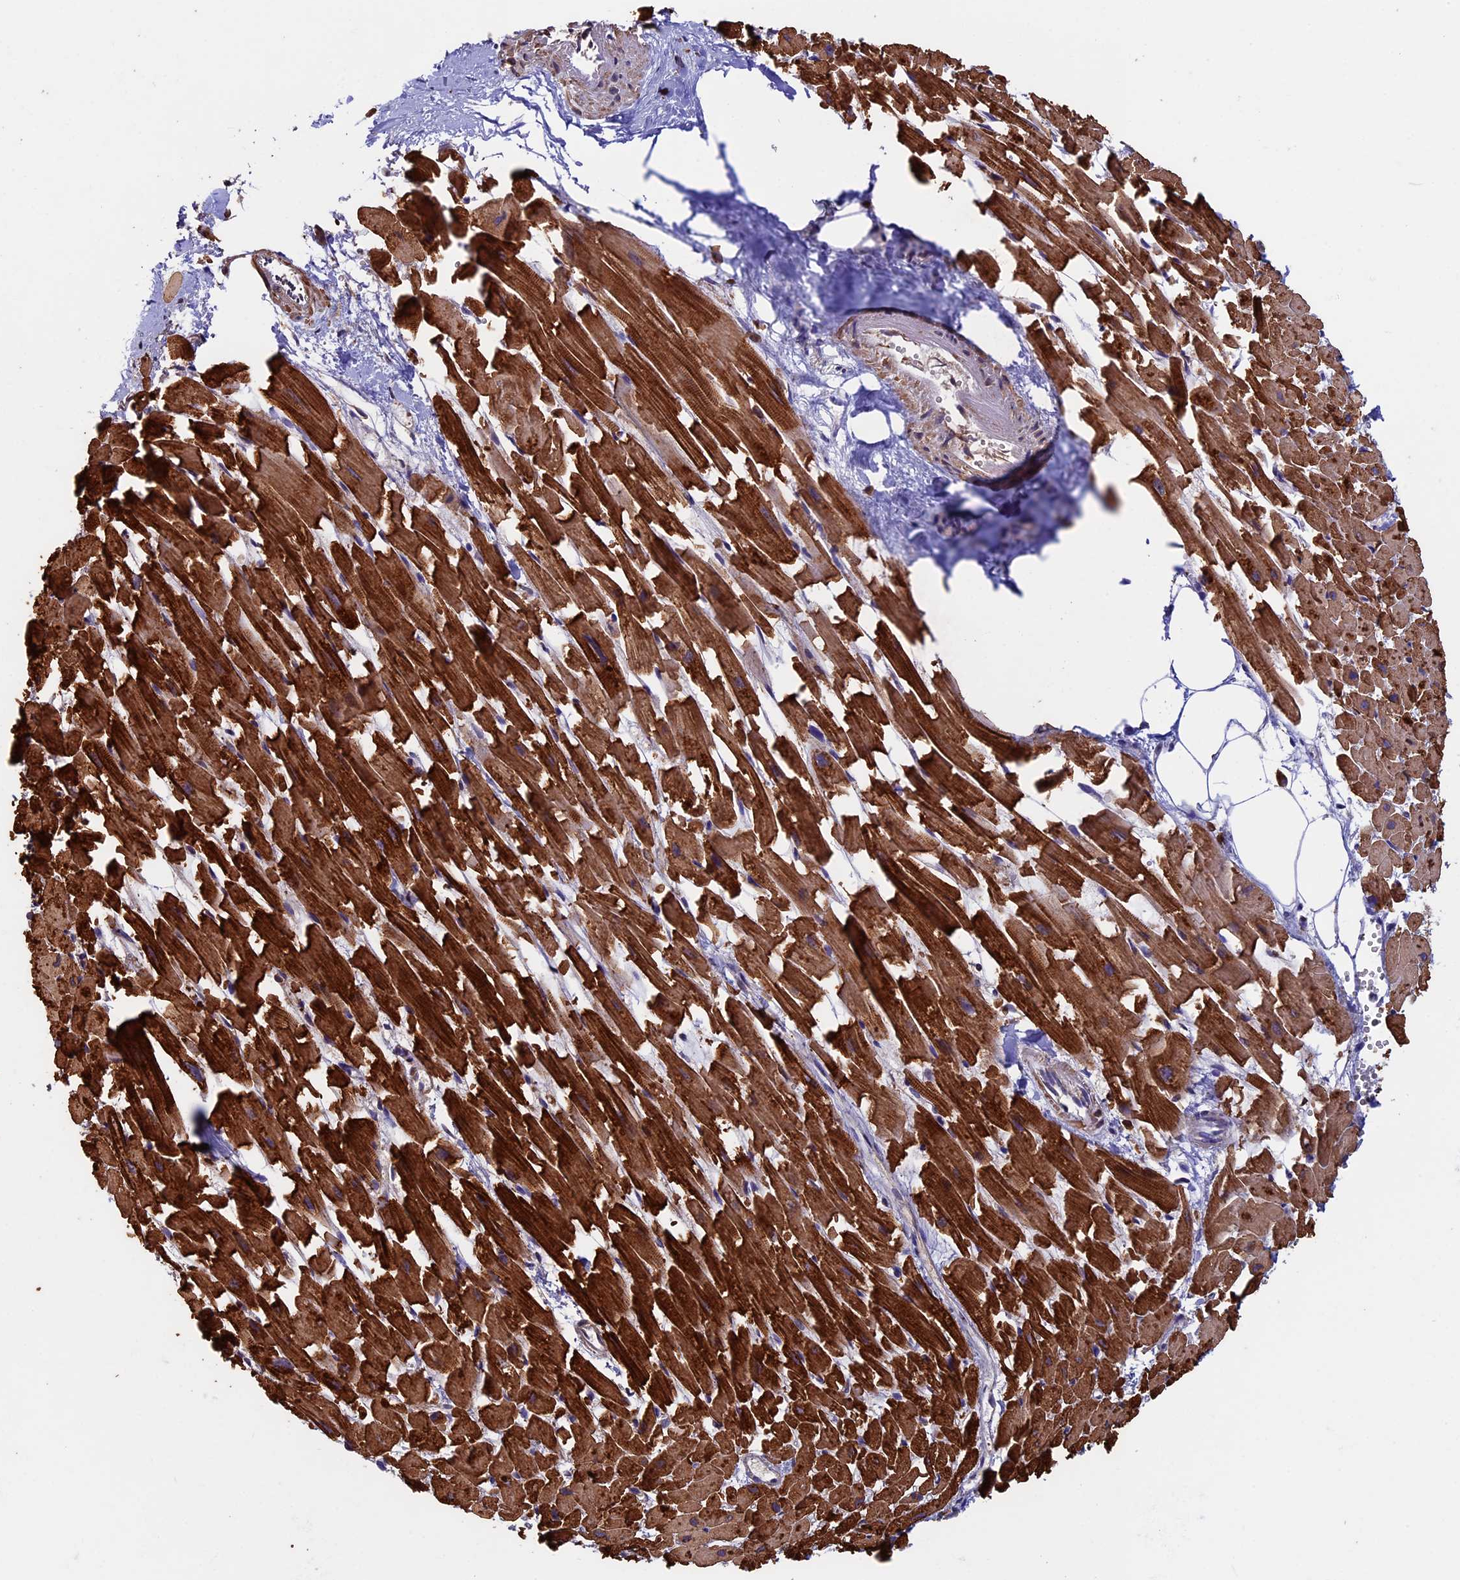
{"staining": {"intensity": "strong", "quantity": ">75%", "location": "cytoplasmic/membranous"}, "tissue": "heart muscle", "cell_type": "Cardiomyocytes", "image_type": "normal", "snomed": [{"axis": "morphology", "description": "Normal tissue, NOS"}, {"axis": "topography", "description": "Heart"}], "caption": "Protein staining of normal heart muscle displays strong cytoplasmic/membranous expression in about >75% of cardiomyocytes.", "gene": "SLC9A5", "patient": {"sex": "female", "age": 64}}